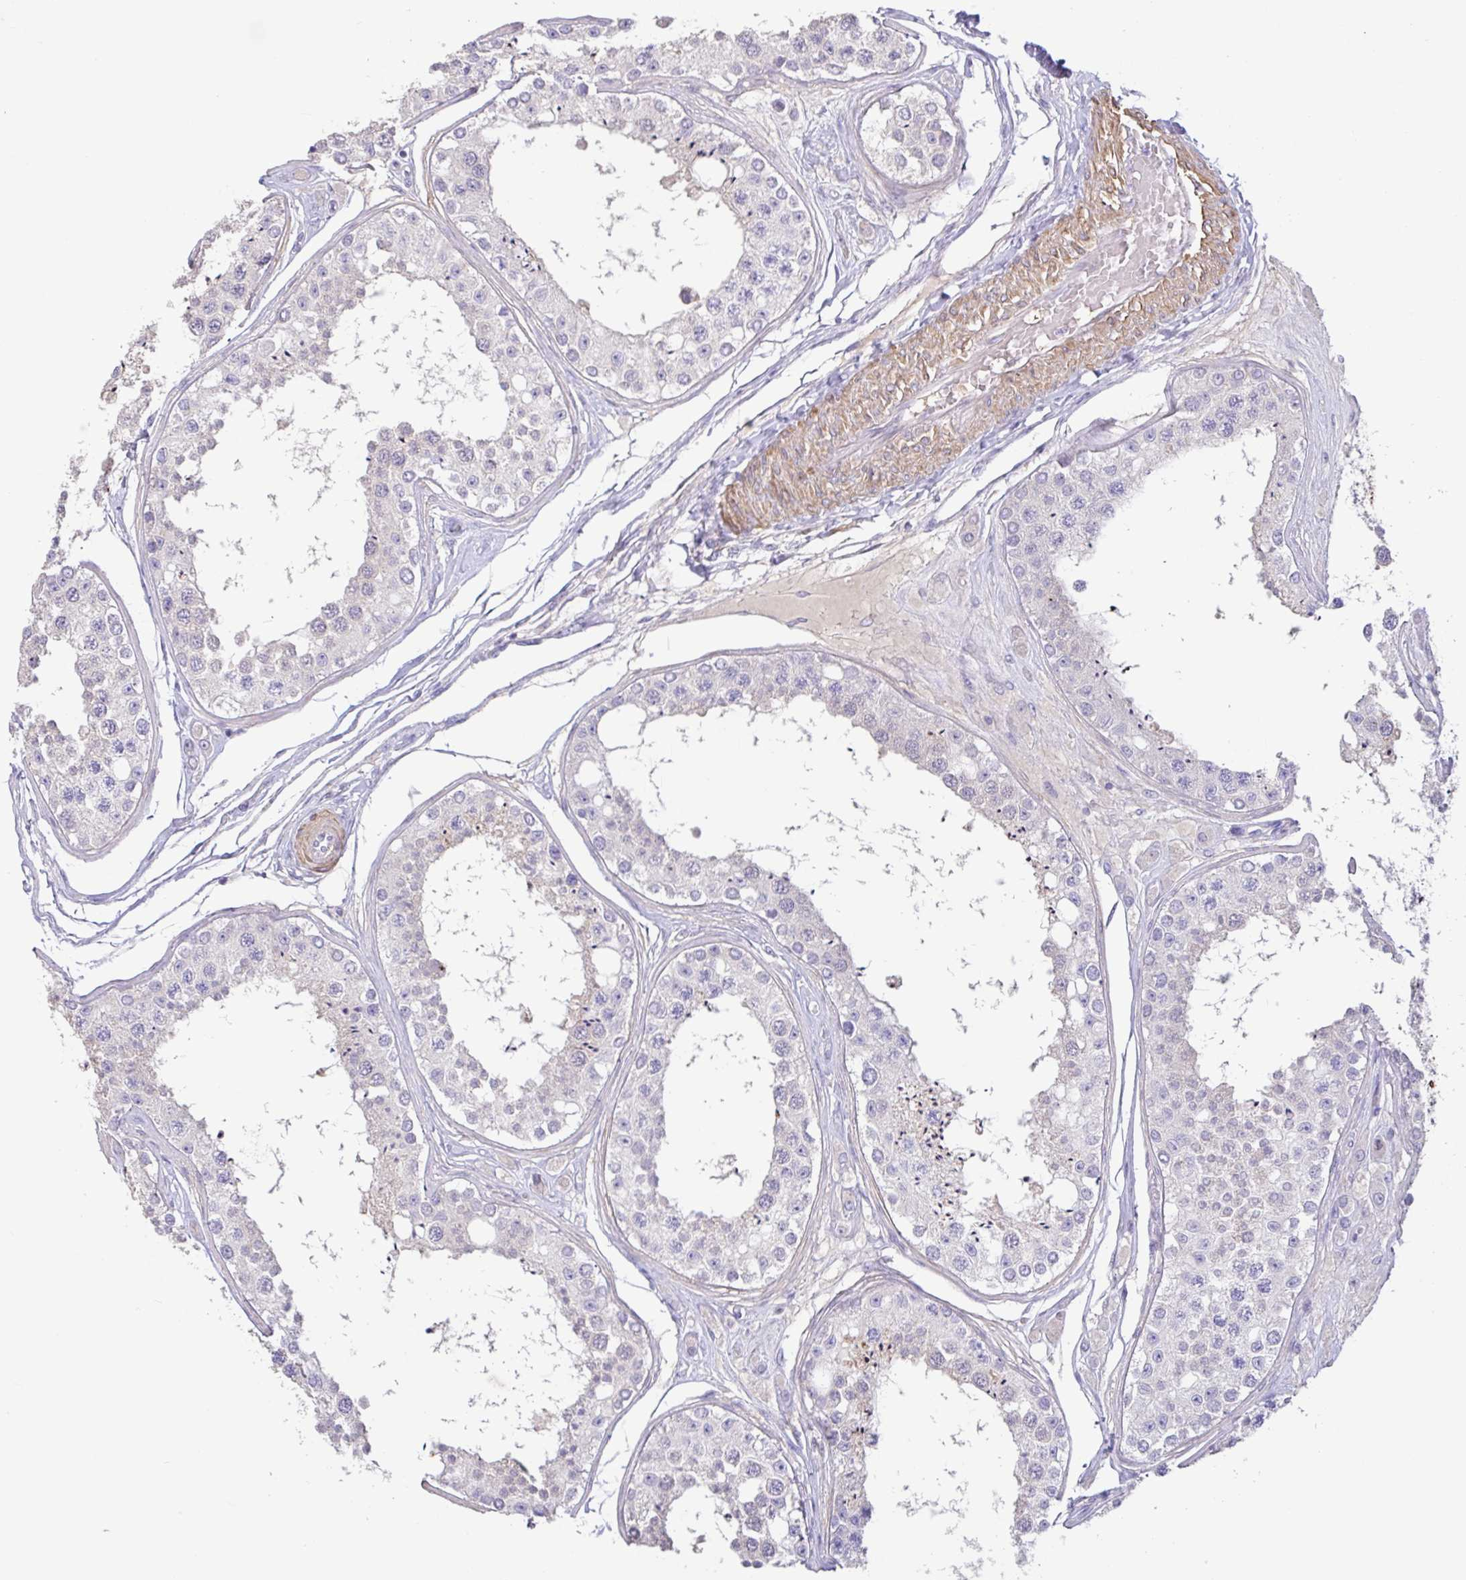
{"staining": {"intensity": "weak", "quantity": "25%-75%", "location": "cytoplasmic/membranous"}, "tissue": "testis", "cell_type": "Cells in seminiferous ducts", "image_type": "normal", "snomed": [{"axis": "morphology", "description": "Normal tissue, NOS"}, {"axis": "topography", "description": "Testis"}], "caption": "A brown stain labels weak cytoplasmic/membranous expression of a protein in cells in seminiferous ducts of unremarkable testis. (DAB = brown stain, brightfield microscopy at high magnification).", "gene": "PYGM", "patient": {"sex": "male", "age": 25}}